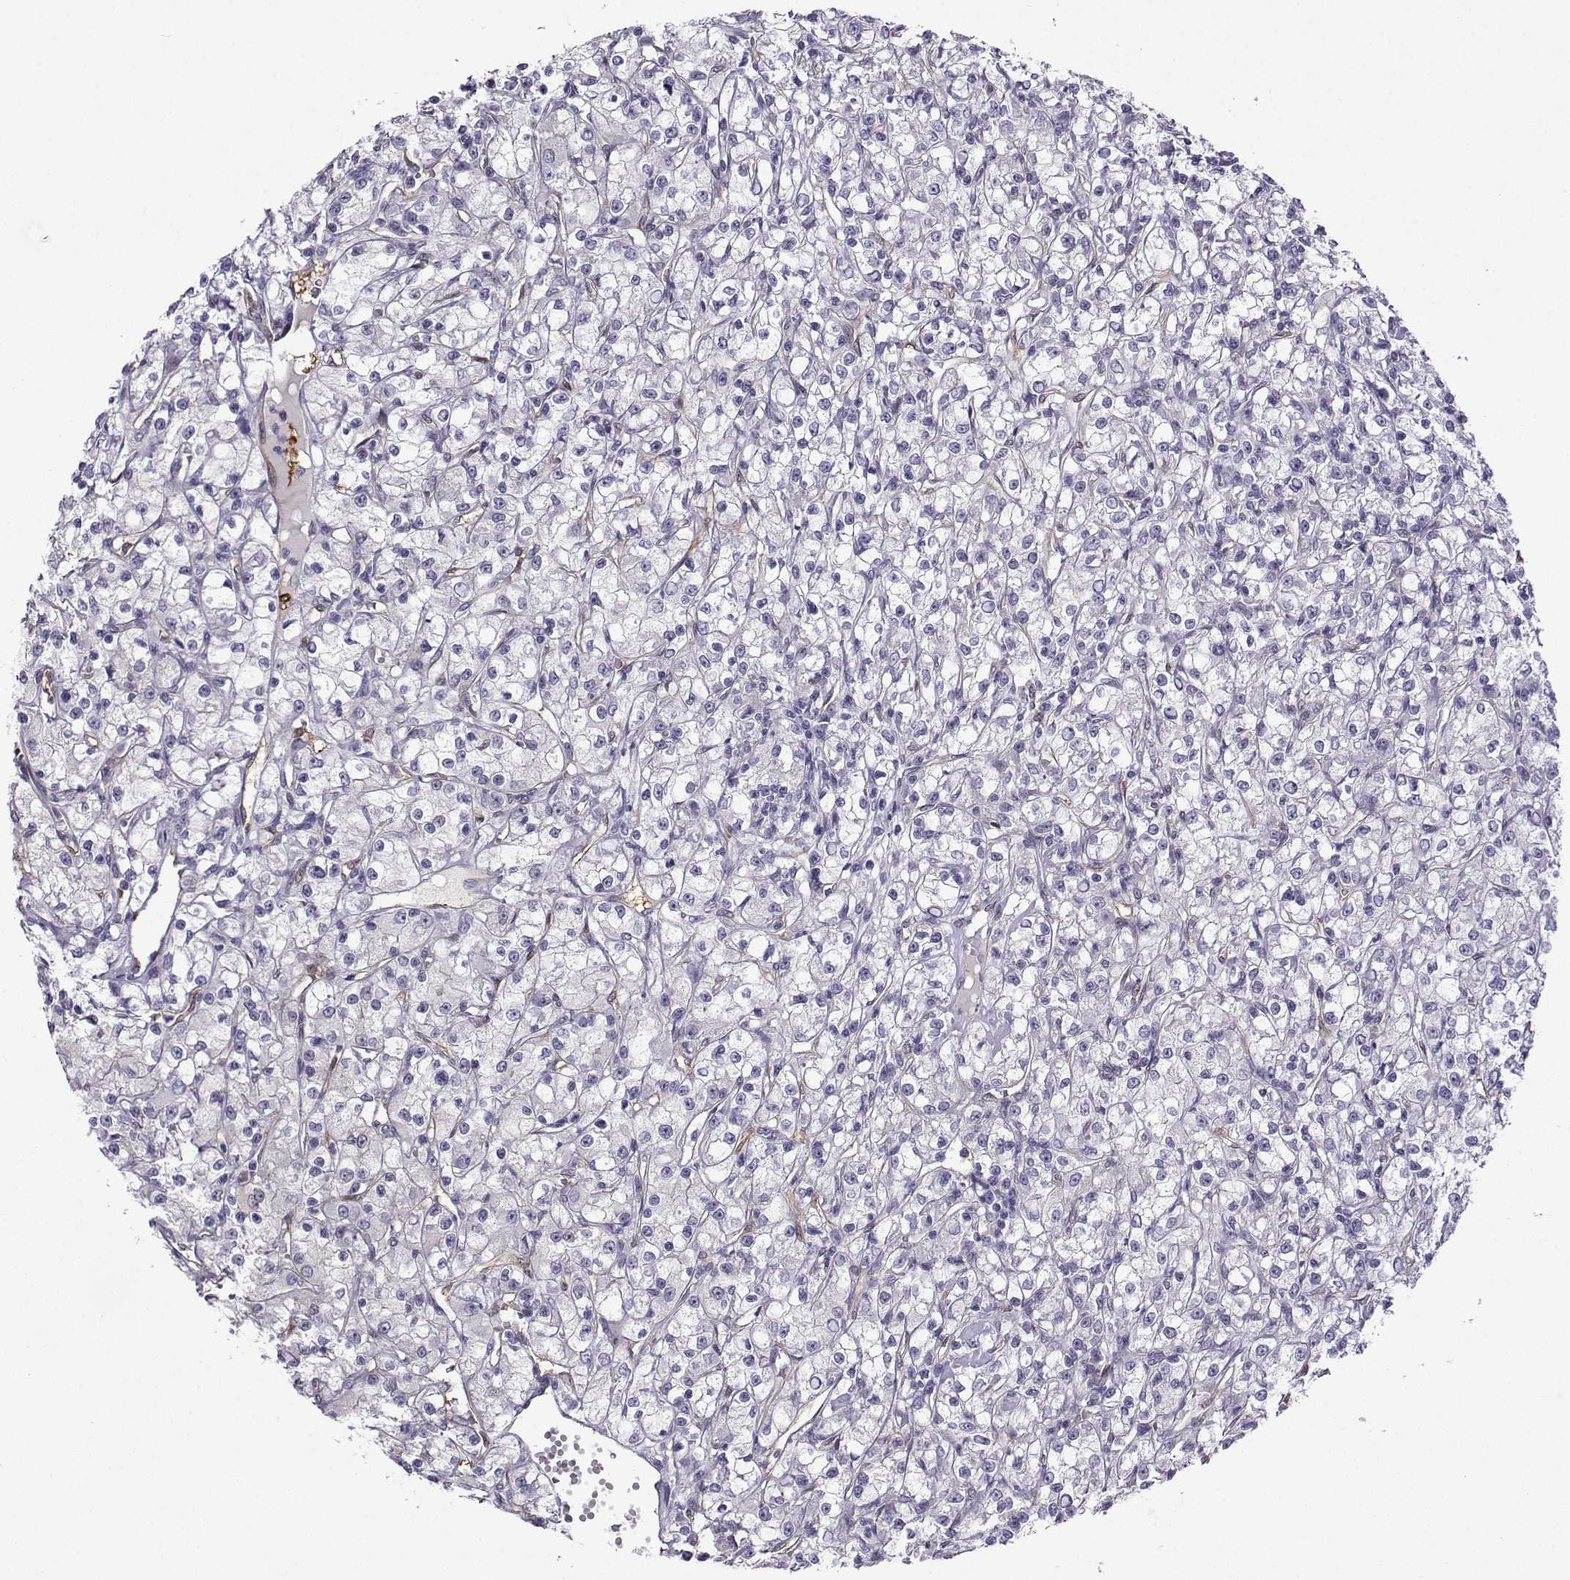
{"staining": {"intensity": "negative", "quantity": "none", "location": "none"}, "tissue": "renal cancer", "cell_type": "Tumor cells", "image_type": "cancer", "snomed": [{"axis": "morphology", "description": "Adenocarcinoma, NOS"}, {"axis": "topography", "description": "Kidney"}], "caption": "Immunohistochemistry histopathology image of neoplastic tissue: human renal cancer (adenocarcinoma) stained with DAB demonstrates no significant protein positivity in tumor cells.", "gene": "NQO1", "patient": {"sex": "female", "age": 59}}